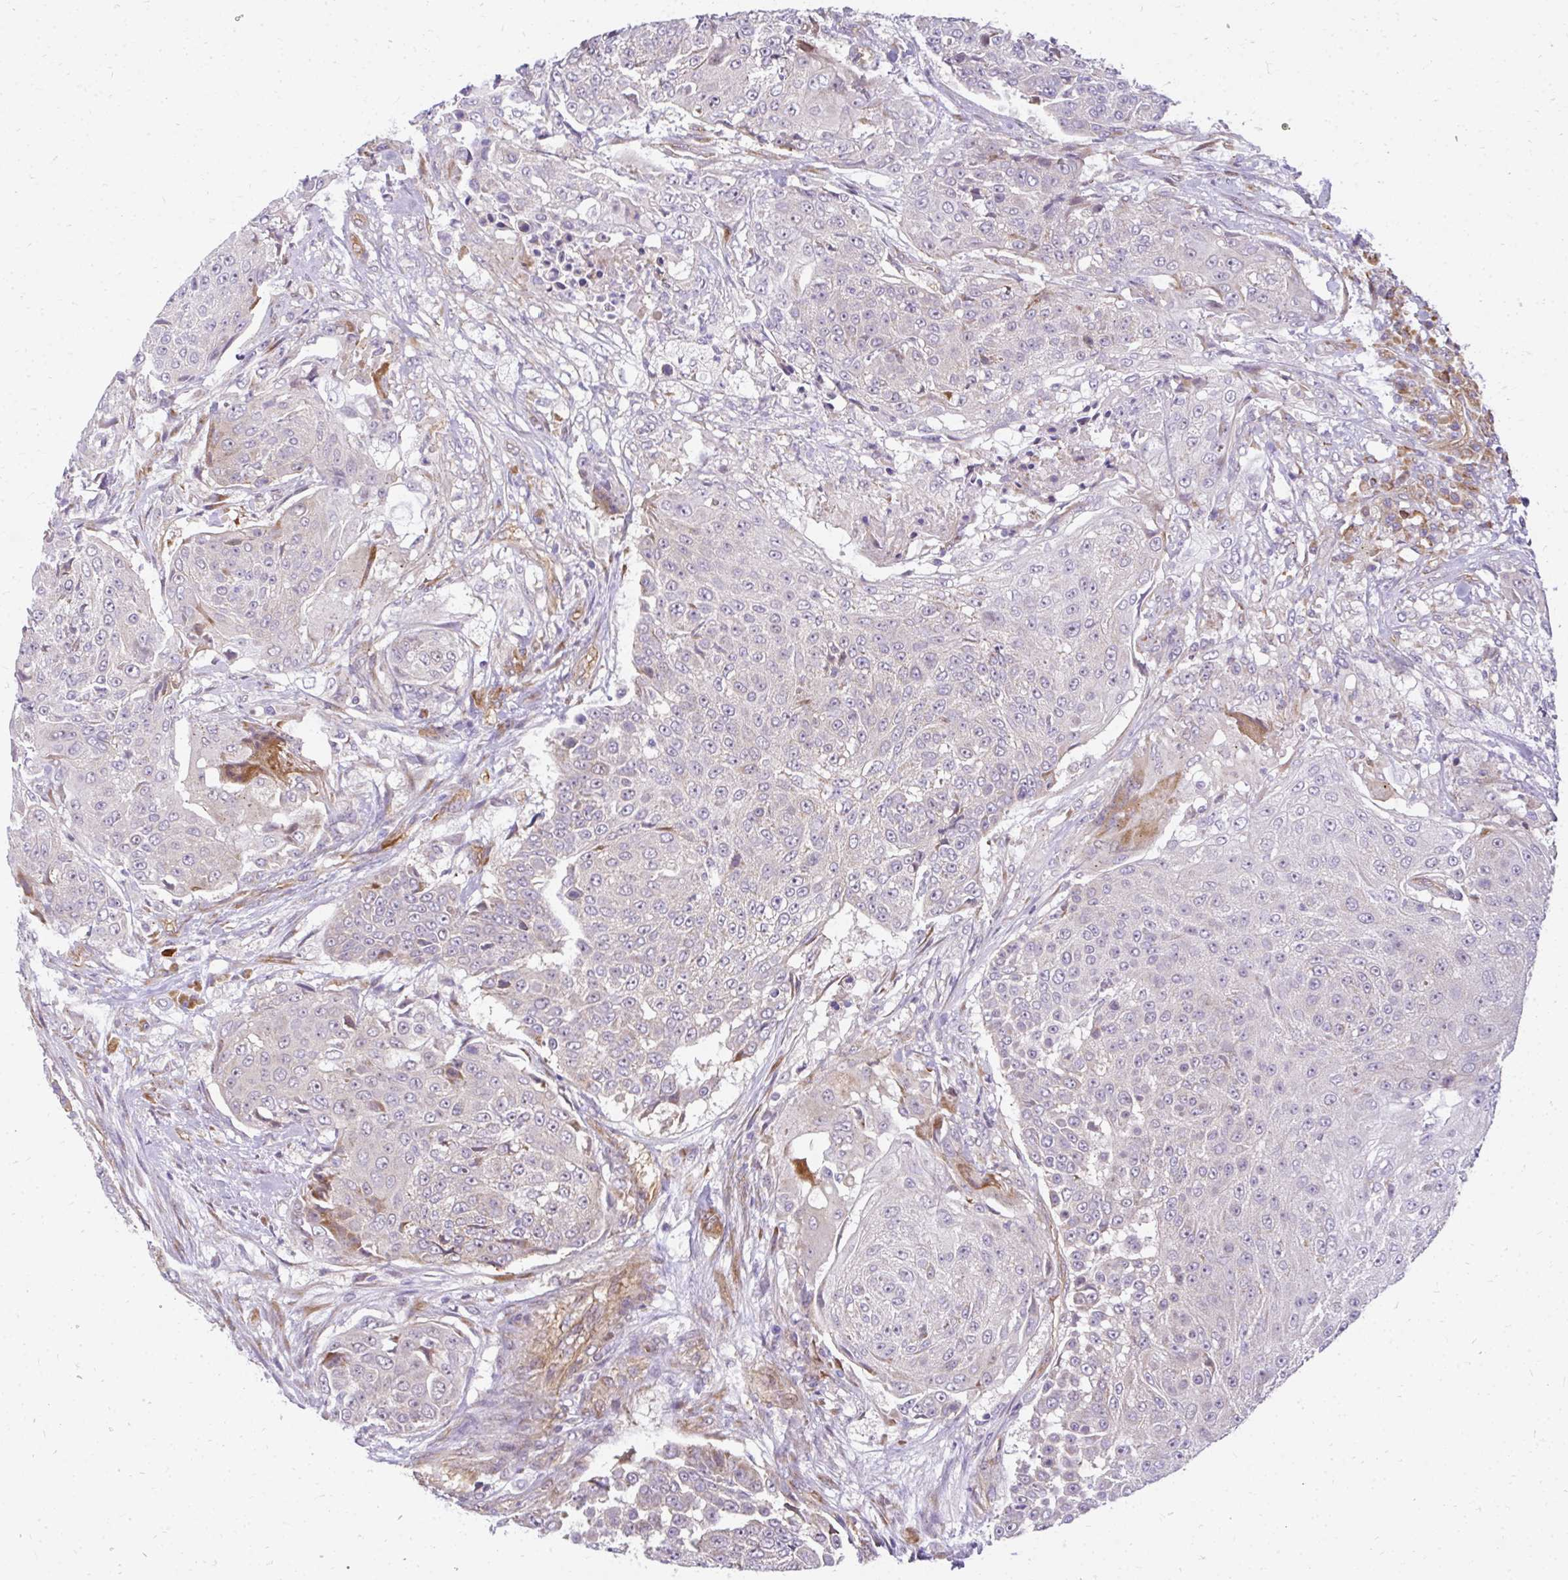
{"staining": {"intensity": "negative", "quantity": "none", "location": "none"}, "tissue": "urothelial cancer", "cell_type": "Tumor cells", "image_type": "cancer", "snomed": [{"axis": "morphology", "description": "Urothelial carcinoma, High grade"}, {"axis": "topography", "description": "Urinary bladder"}], "caption": "Immunohistochemistry (IHC) of human high-grade urothelial carcinoma demonstrates no positivity in tumor cells.", "gene": "RSKR", "patient": {"sex": "female", "age": 63}}